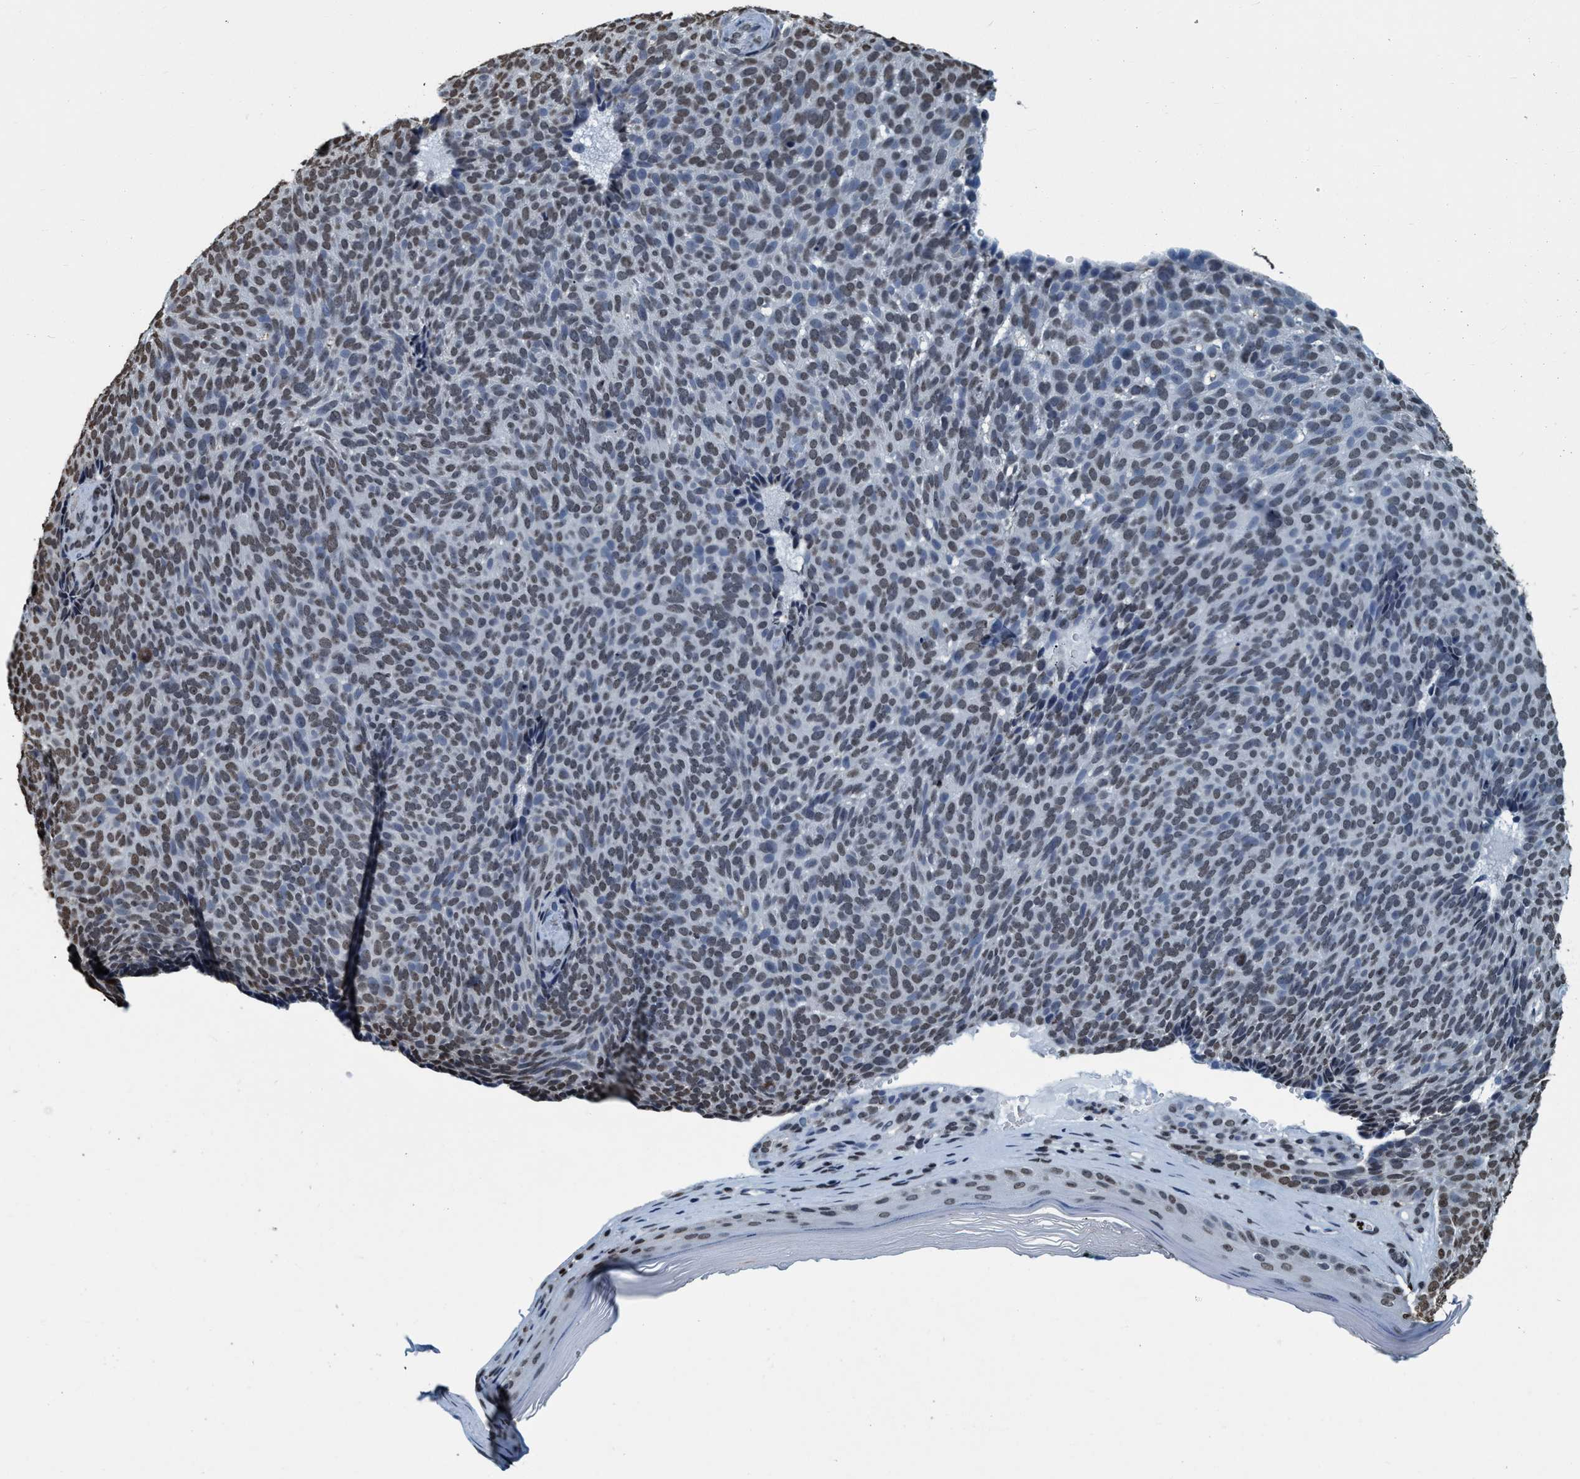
{"staining": {"intensity": "weak", "quantity": ">75%", "location": "nuclear"}, "tissue": "skin cancer", "cell_type": "Tumor cells", "image_type": "cancer", "snomed": [{"axis": "morphology", "description": "Basal cell carcinoma"}, {"axis": "topography", "description": "Skin"}], "caption": "Human skin cancer stained for a protein (brown) exhibits weak nuclear positive expression in about >75% of tumor cells.", "gene": "CCNE2", "patient": {"sex": "male", "age": 61}}